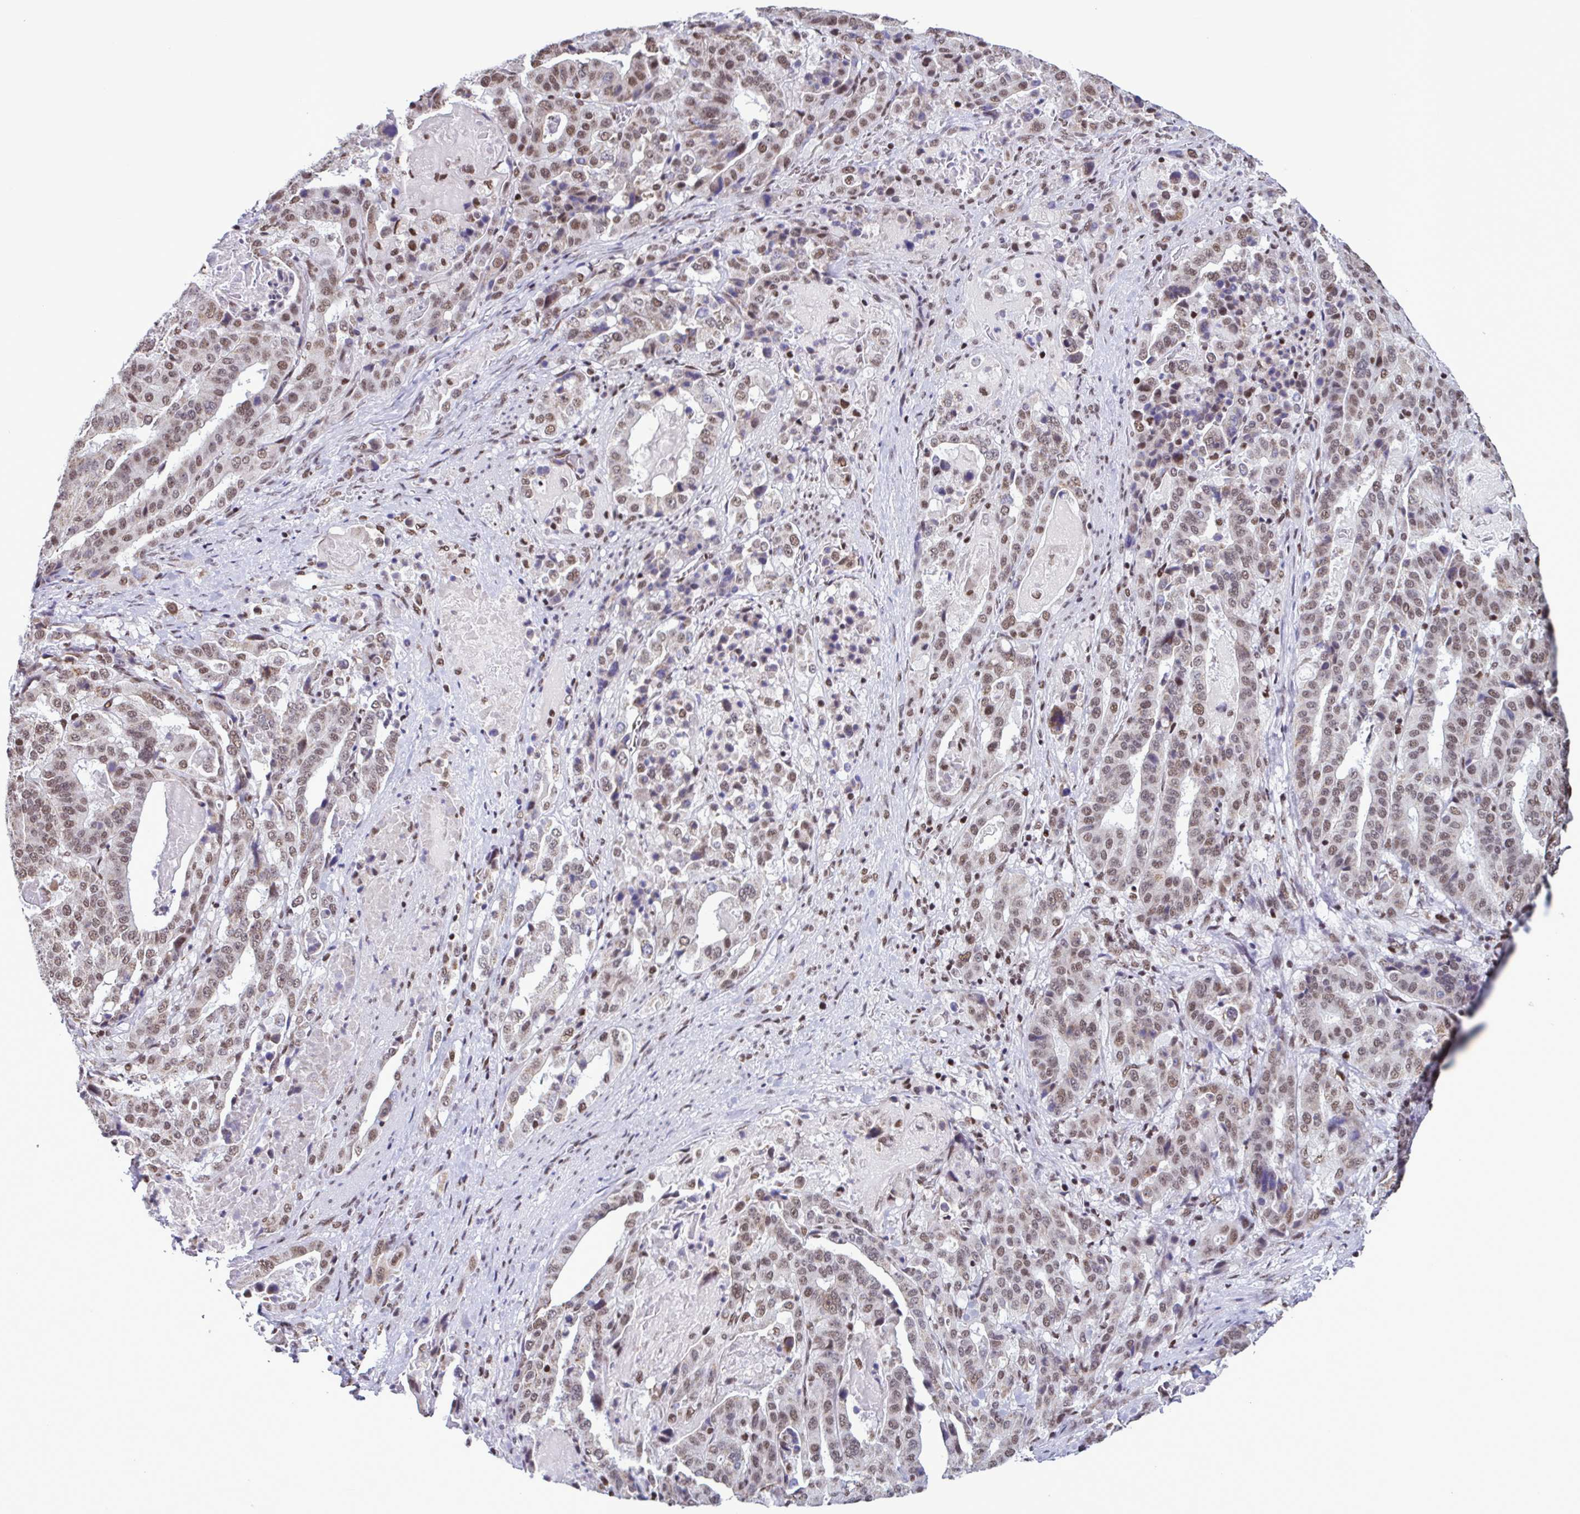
{"staining": {"intensity": "weak", "quantity": ">75%", "location": "nuclear"}, "tissue": "stomach cancer", "cell_type": "Tumor cells", "image_type": "cancer", "snomed": [{"axis": "morphology", "description": "Adenocarcinoma, NOS"}, {"axis": "topography", "description": "Stomach"}], "caption": "Weak nuclear expression is appreciated in approximately >75% of tumor cells in stomach cancer.", "gene": "TIMM21", "patient": {"sex": "male", "age": 48}}